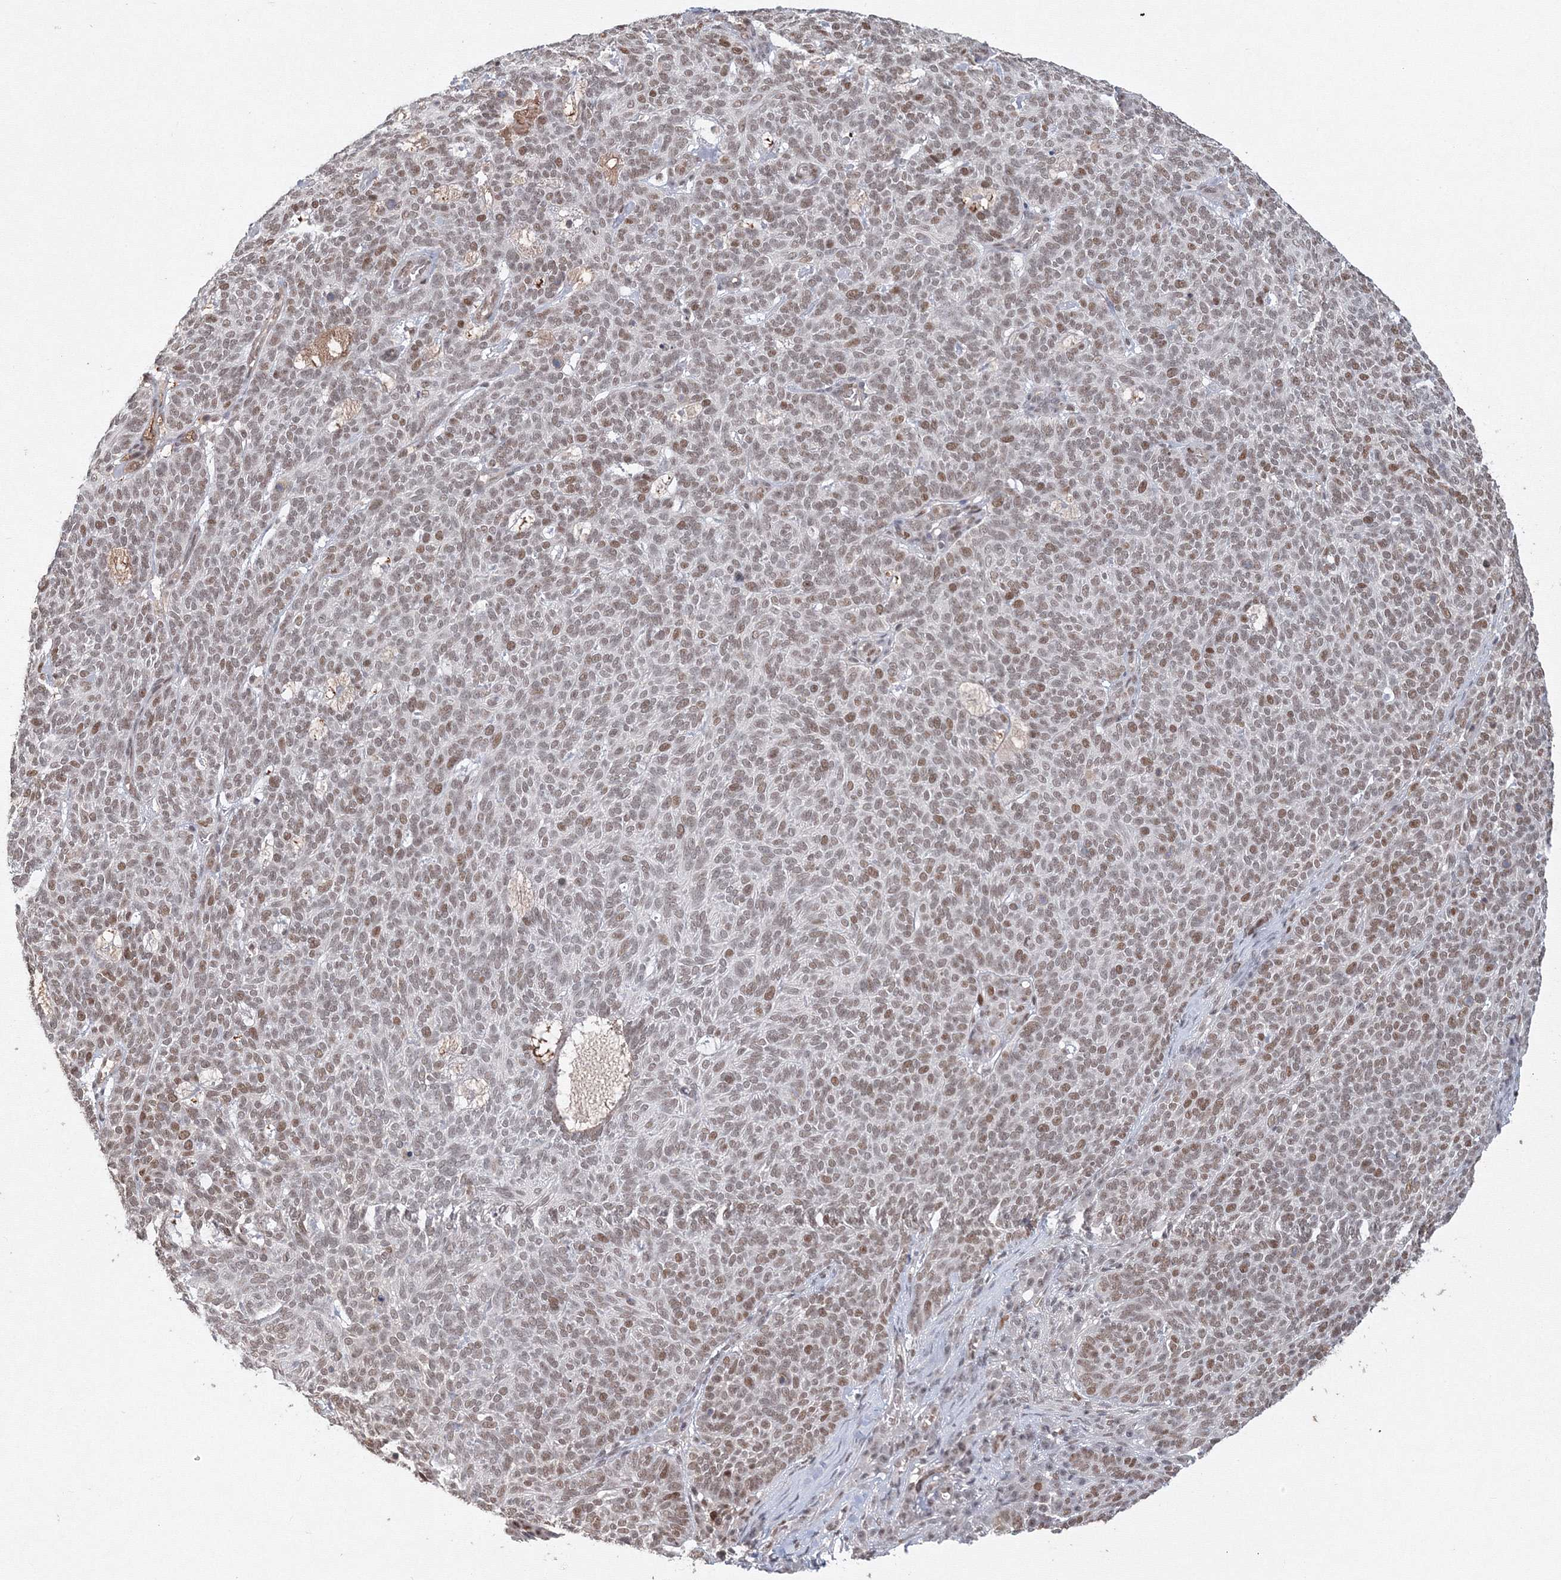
{"staining": {"intensity": "moderate", "quantity": "25%-75%", "location": "nuclear"}, "tissue": "skin cancer", "cell_type": "Tumor cells", "image_type": "cancer", "snomed": [{"axis": "morphology", "description": "Squamous cell carcinoma, NOS"}, {"axis": "topography", "description": "Skin"}], "caption": "A micrograph showing moderate nuclear expression in approximately 25%-75% of tumor cells in skin squamous cell carcinoma, as visualized by brown immunohistochemical staining.", "gene": "IWS1", "patient": {"sex": "female", "age": 90}}